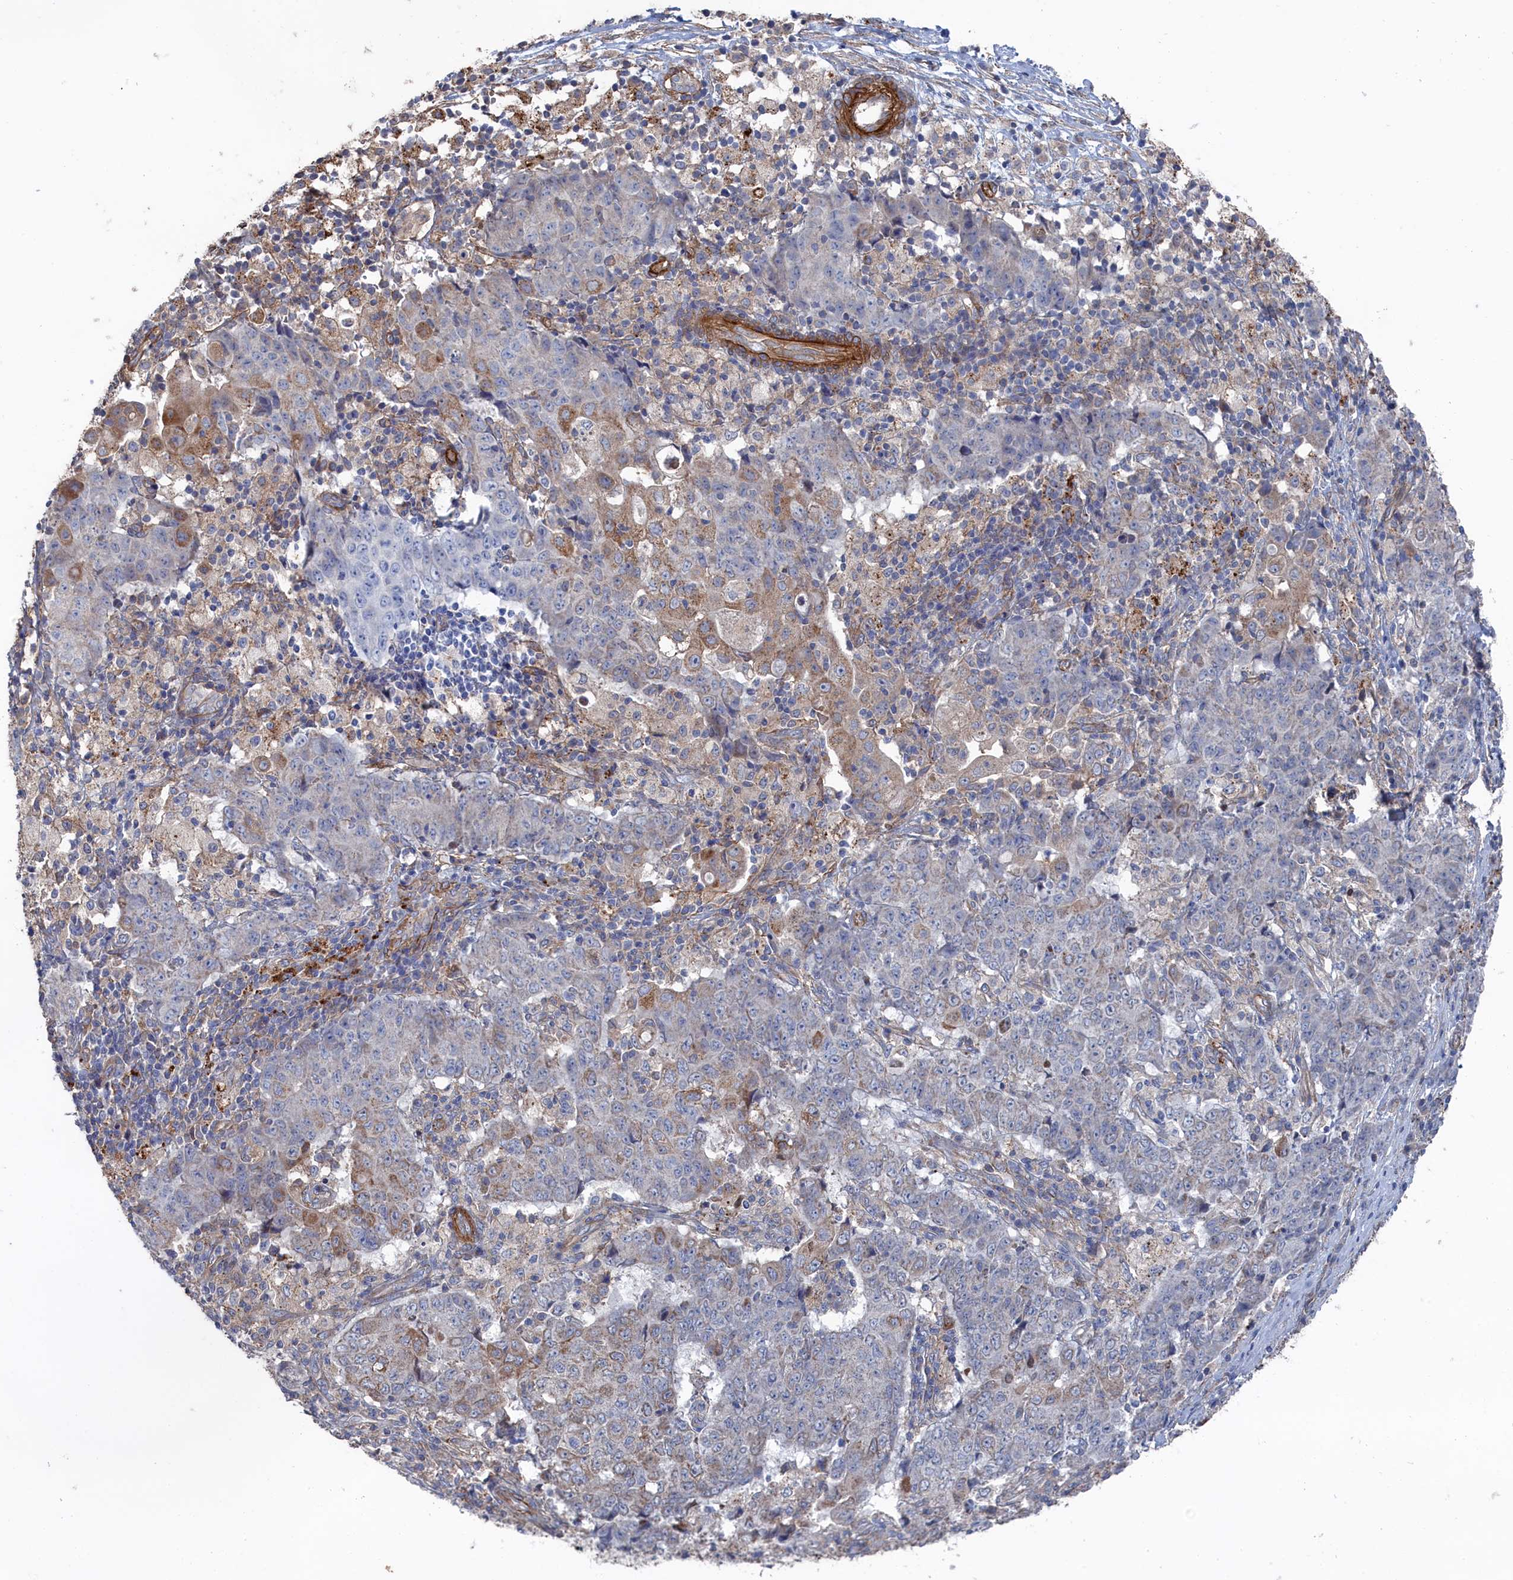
{"staining": {"intensity": "weak", "quantity": "<25%", "location": "cytoplasmic/membranous"}, "tissue": "ovarian cancer", "cell_type": "Tumor cells", "image_type": "cancer", "snomed": [{"axis": "morphology", "description": "Carcinoma, endometroid"}, {"axis": "topography", "description": "Ovary"}], "caption": "Micrograph shows no significant protein expression in tumor cells of ovarian cancer.", "gene": "FILIP1L", "patient": {"sex": "female", "age": 42}}